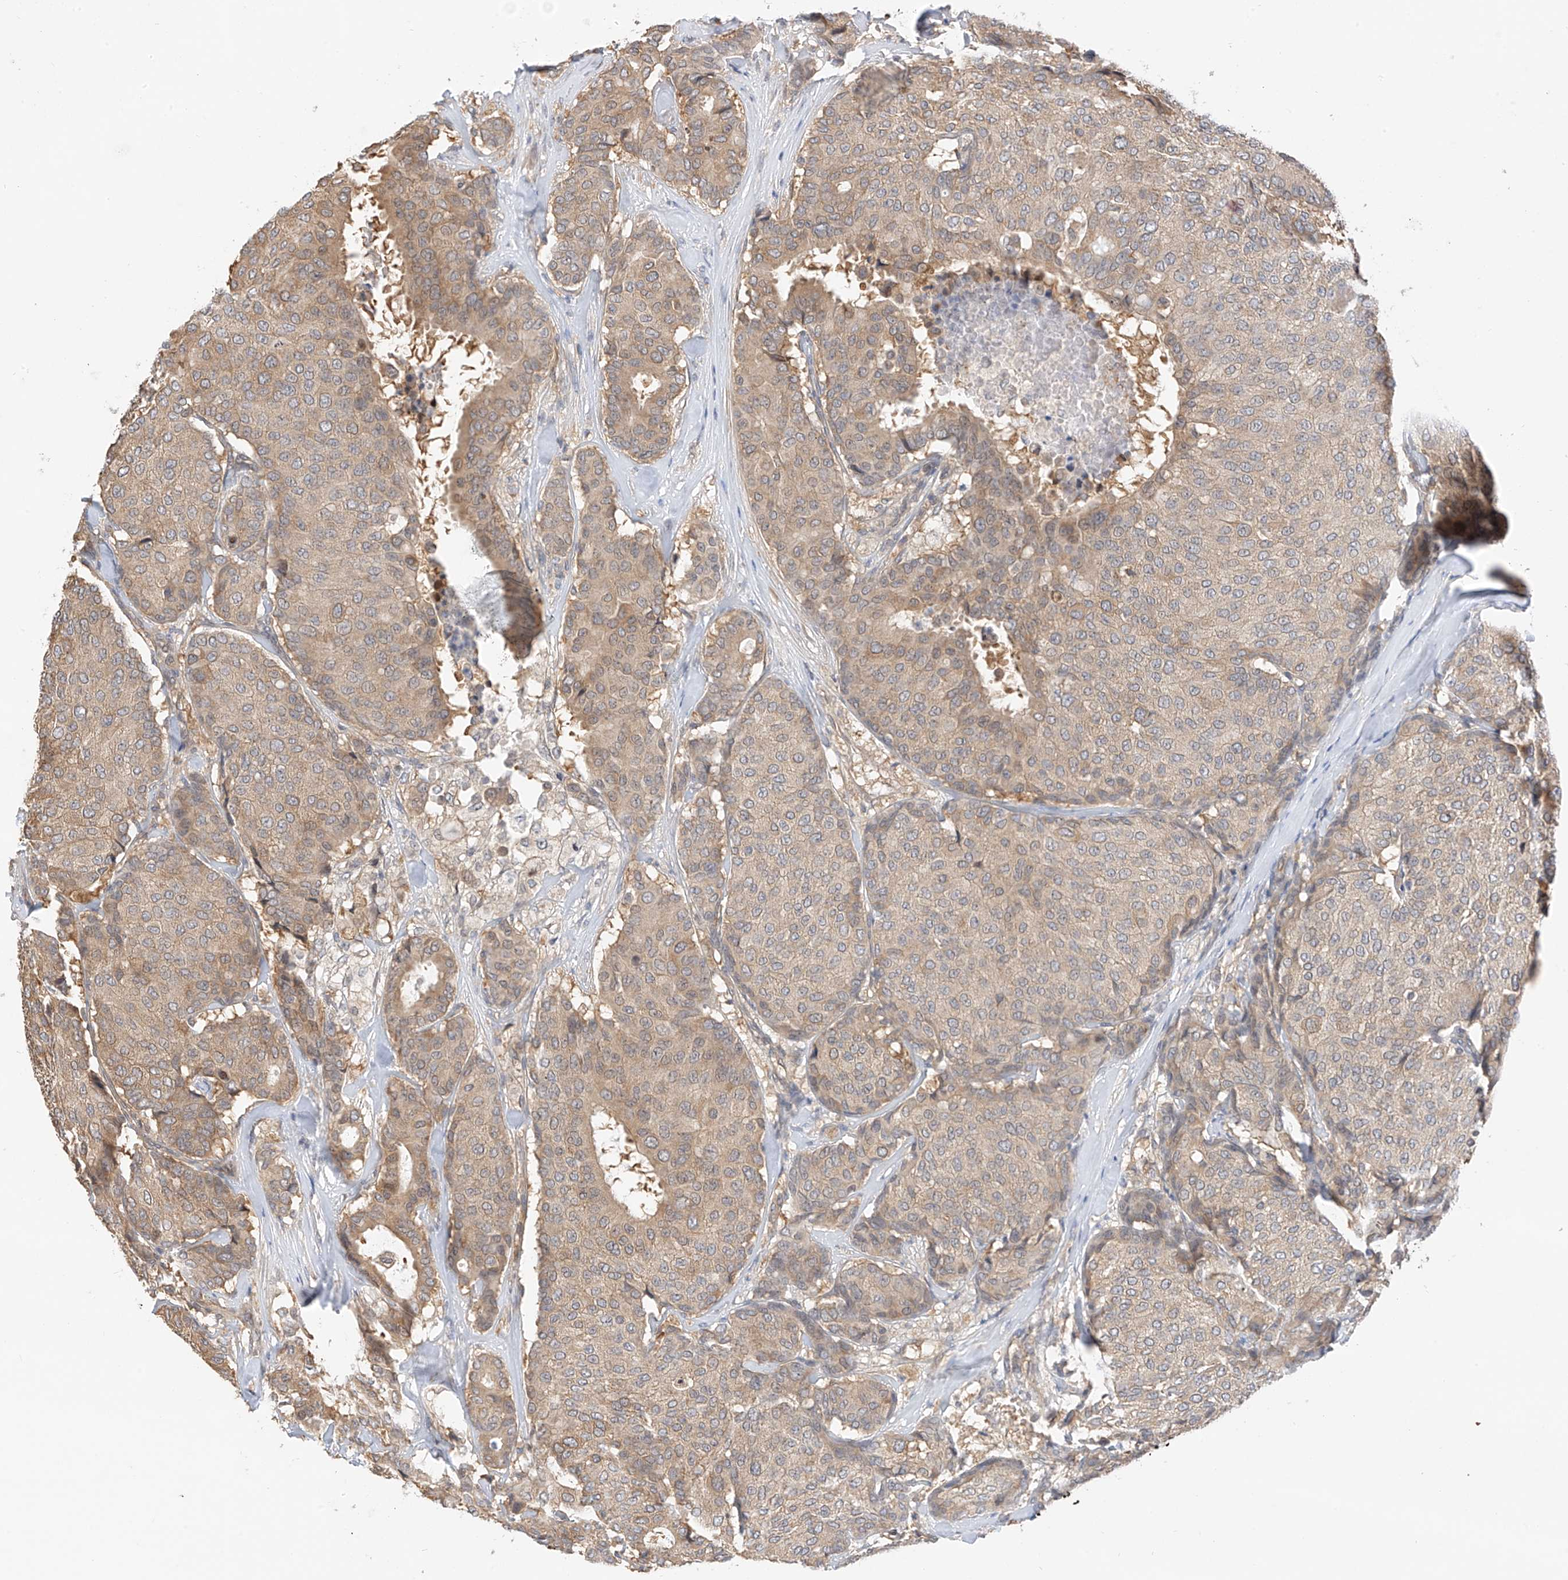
{"staining": {"intensity": "moderate", "quantity": ">75%", "location": "cytoplasmic/membranous"}, "tissue": "breast cancer", "cell_type": "Tumor cells", "image_type": "cancer", "snomed": [{"axis": "morphology", "description": "Duct carcinoma"}, {"axis": "topography", "description": "Breast"}], "caption": "About >75% of tumor cells in human breast cancer exhibit moderate cytoplasmic/membranous protein positivity as visualized by brown immunohistochemical staining.", "gene": "PPA2", "patient": {"sex": "female", "age": 75}}